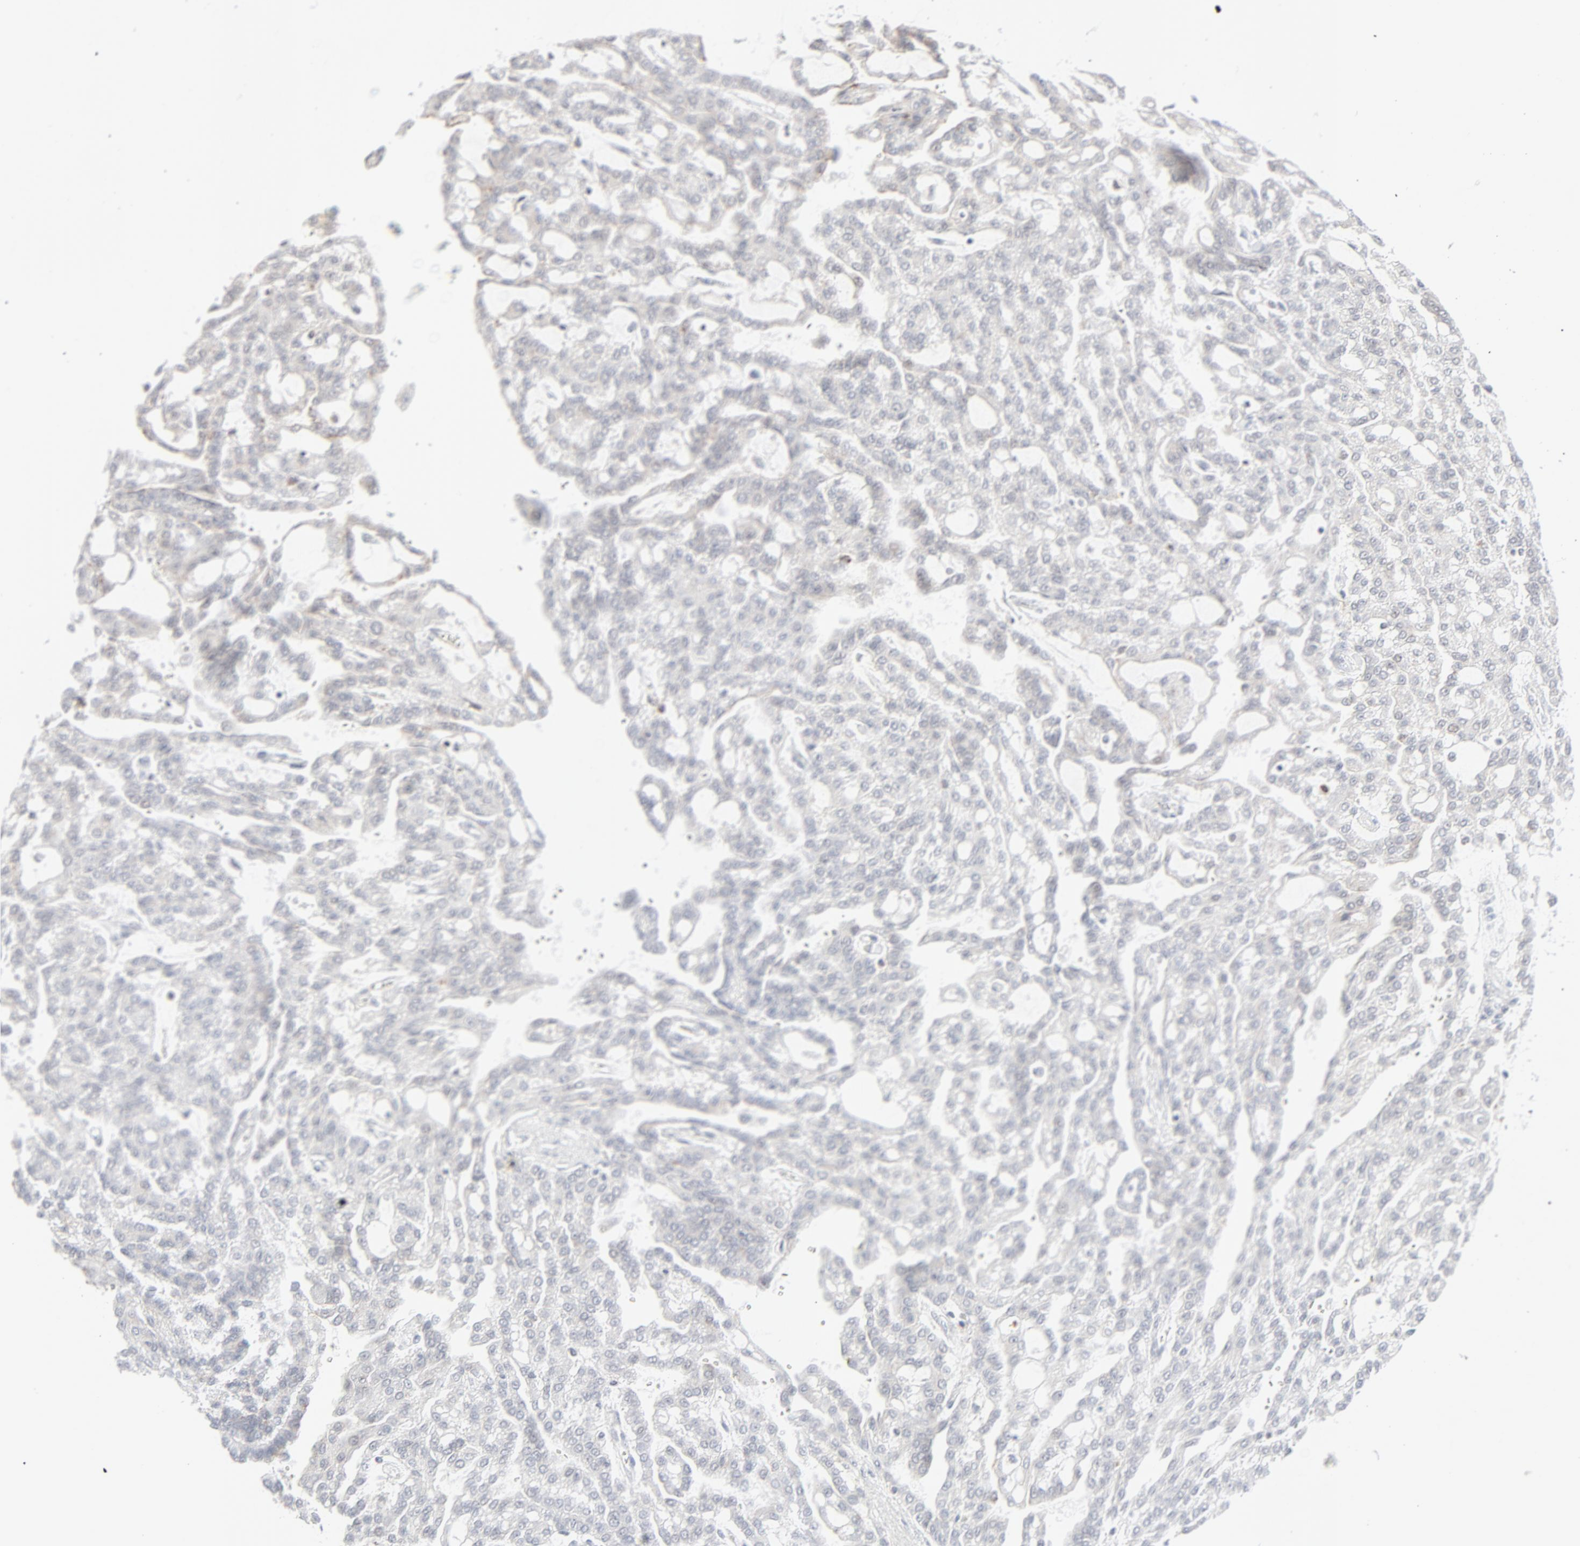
{"staining": {"intensity": "negative", "quantity": "none", "location": "none"}, "tissue": "renal cancer", "cell_type": "Tumor cells", "image_type": "cancer", "snomed": [{"axis": "morphology", "description": "Adenocarcinoma, NOS"}, {"axis": "topography", "description": "Kidney"}], "caption": "Immunohistochemistry (IHC) of renal cancer shows no staining in tumor cells. Nuclei are stained in blue.", "gene": "MAD1L1", "patient": {"sex": "male", "age": 63}}